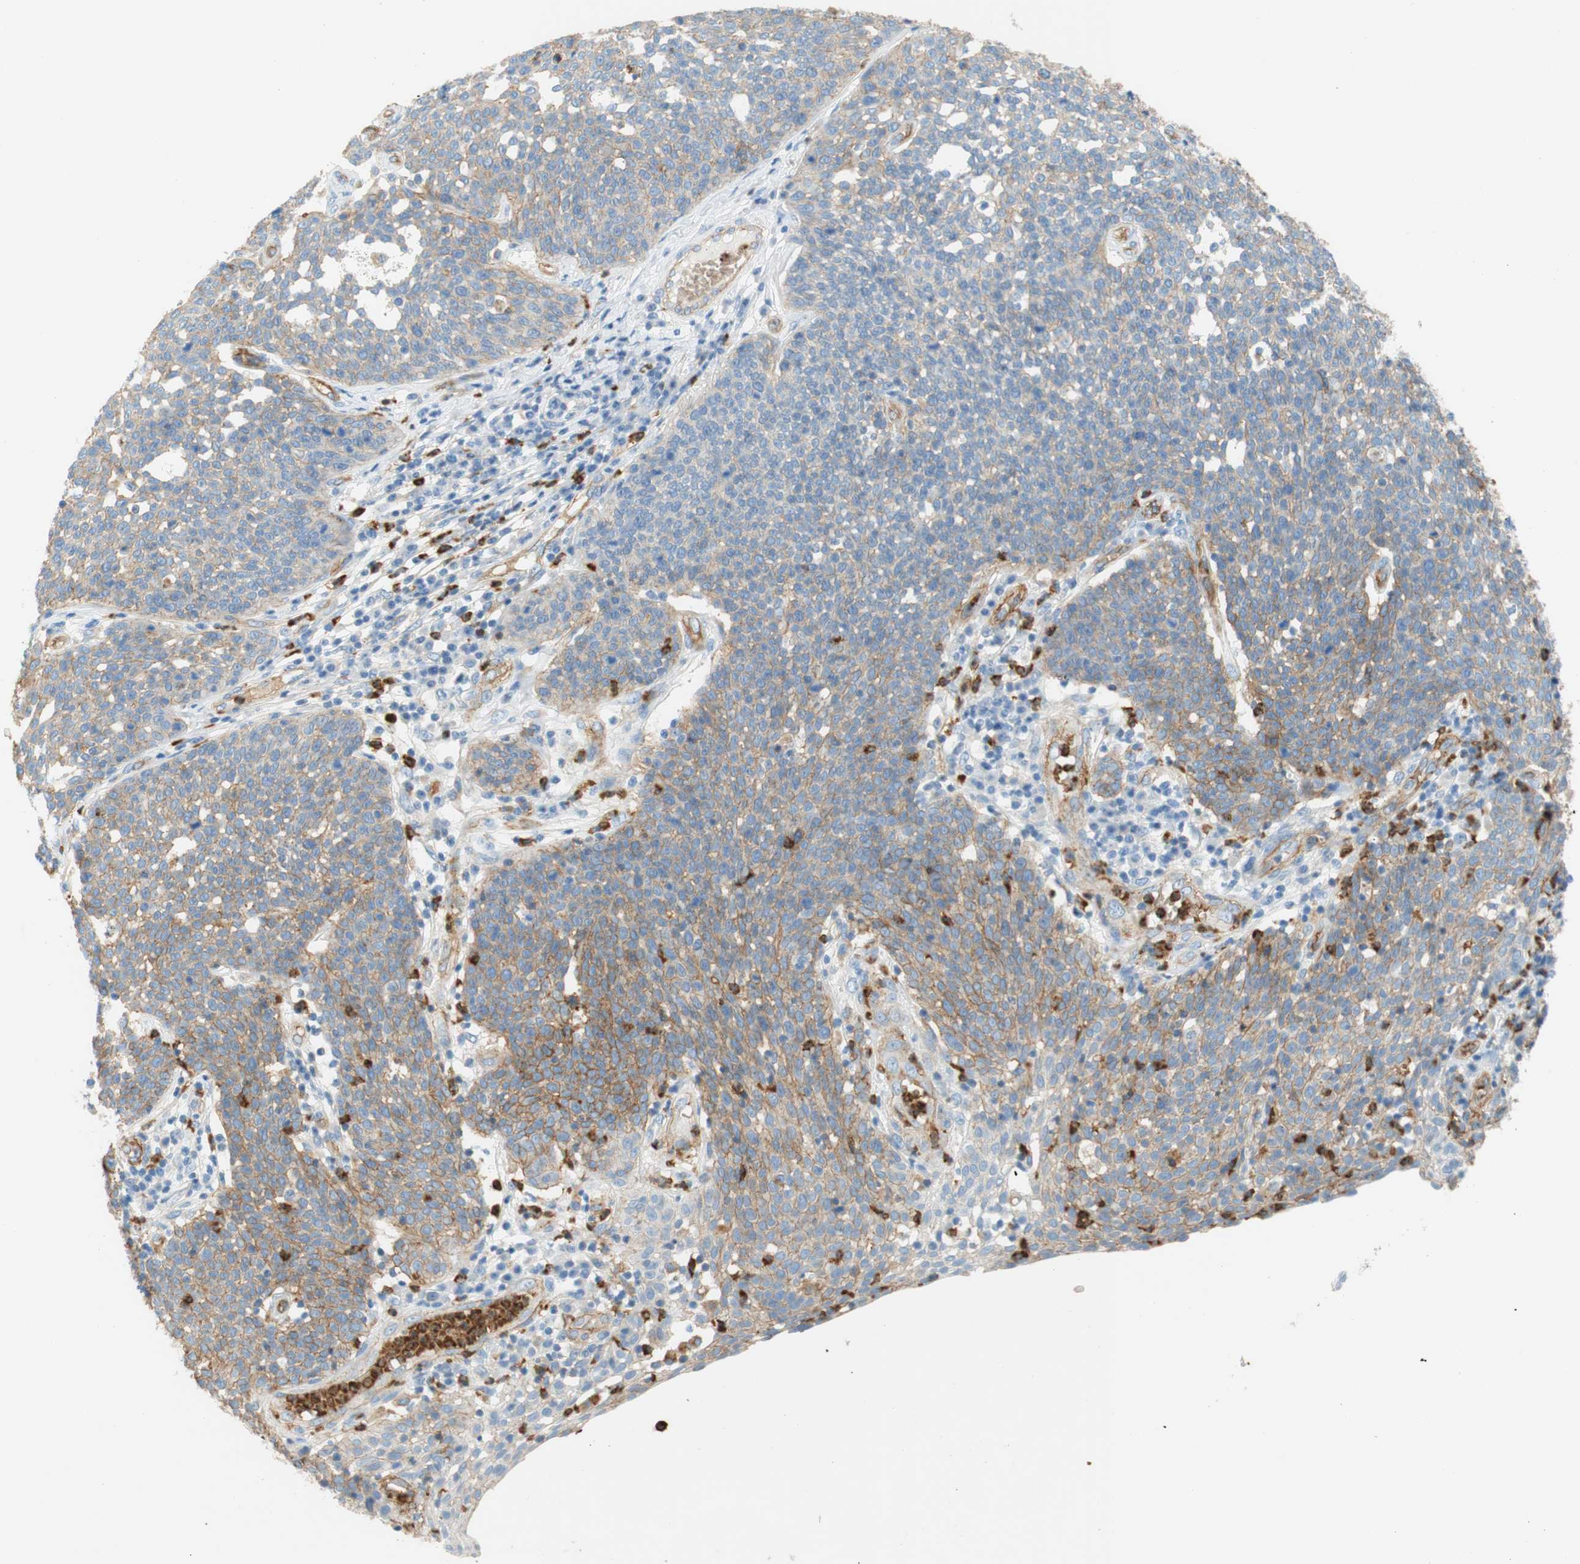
{"staining": {"intensity": "weak", "quantity": "25%-75%", "location": "cytoplasmic/membranous"}, "tissue": "cervical cancer", "cell_type": "Tumor cells", "image_type": "cancer", "snomed": [{"axis": "morphology", "description": "Squamous cell carcinoma, NOS"}, {"axis": "topography", "description": "Cervix"}], "caption": "Weak cytoplasmic/membranous staining for a protein is present in approximately 25%-75% of tumor cells of squamous cell carcinoma (cervical) using IHC.", "gene": "STOM", "patient": {"sex": "female", "age": 34}}